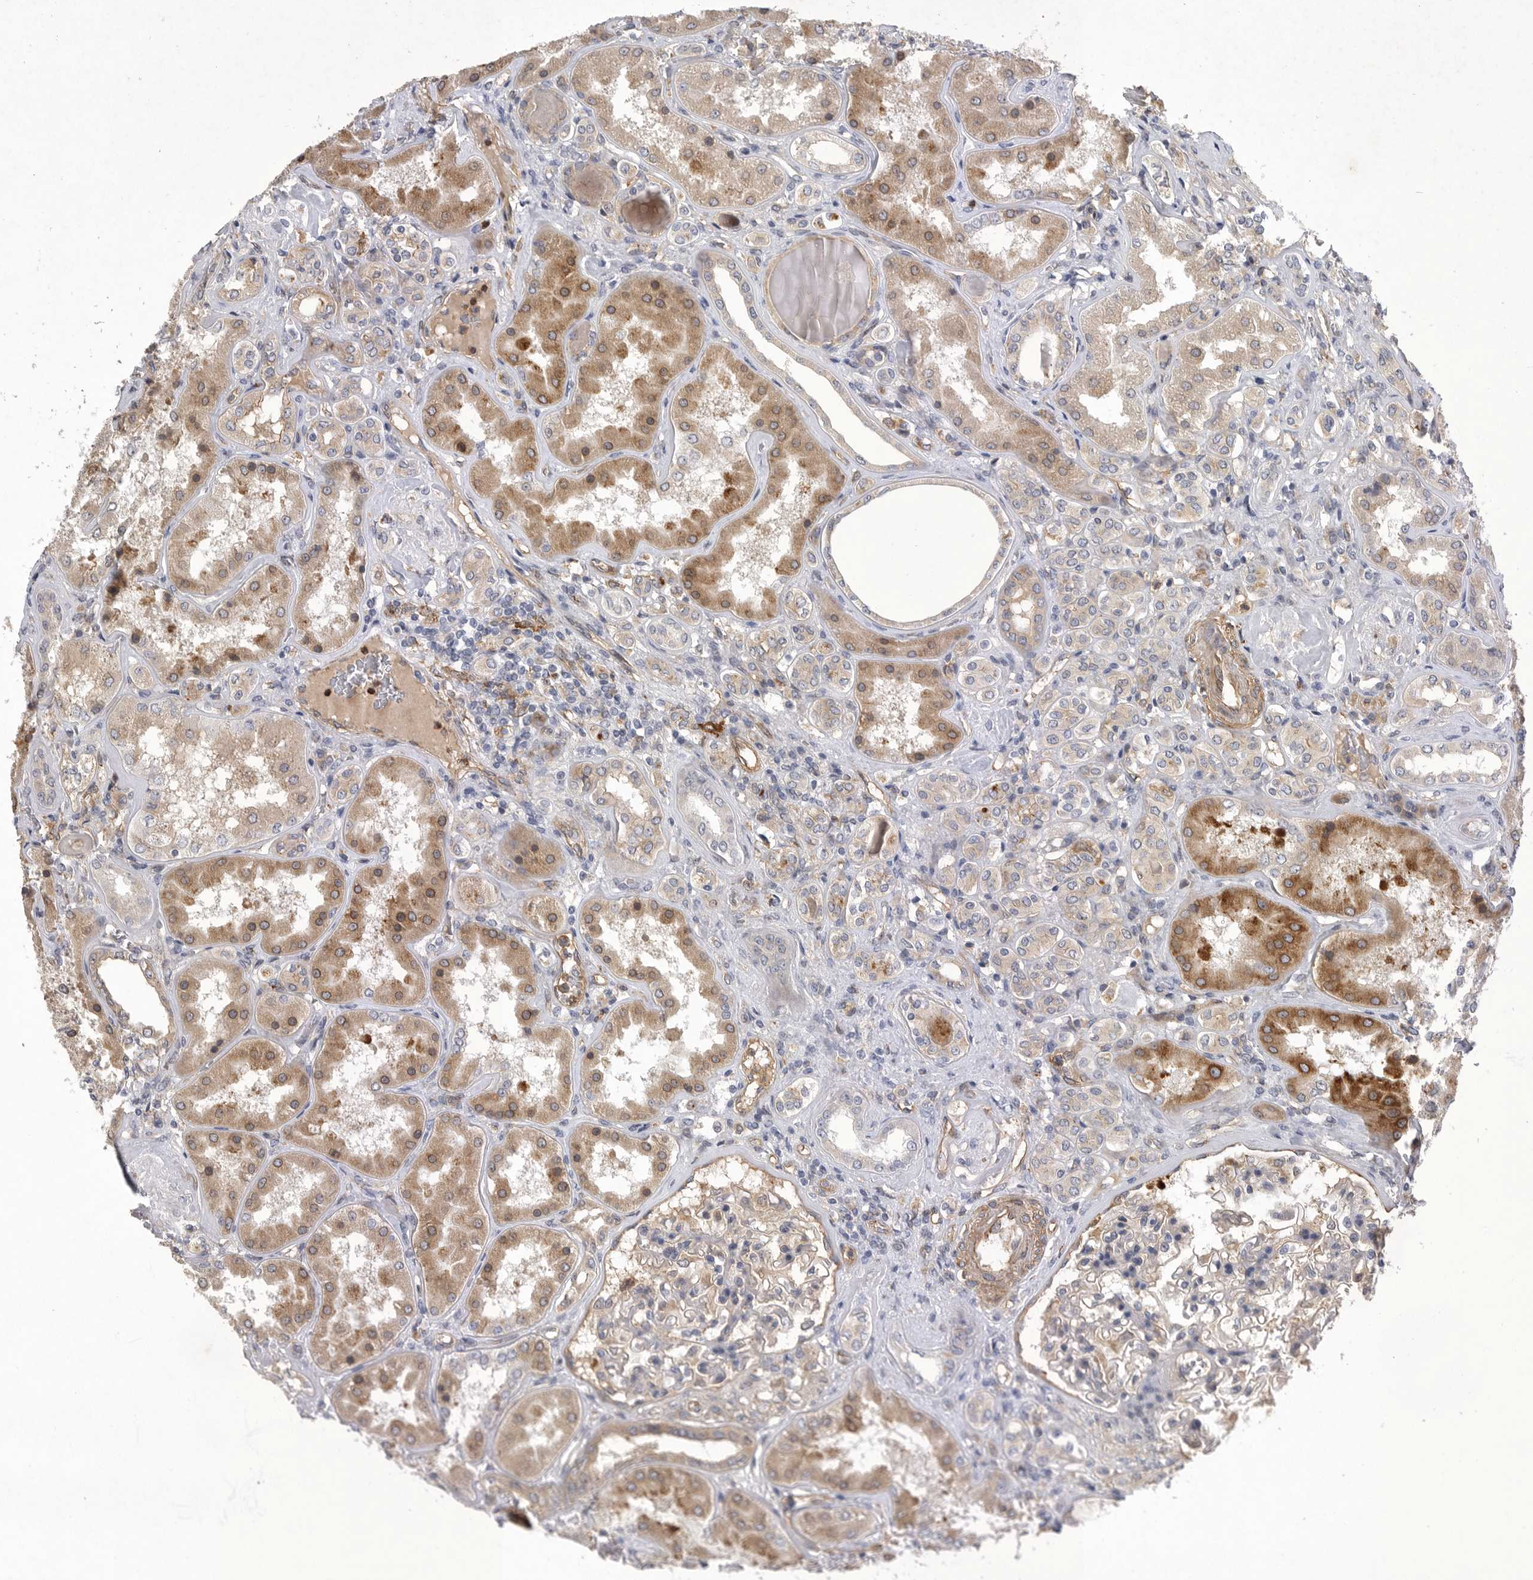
{"staining": {"intensity": "weak", "quantity": "25%-75%", "location": "cytoplasmic/membranous"}, "tissue": "kidney", "cell_type": "Cells in glomeruli", "image_type": "normal", "snomed": [{"axis": "morphology", "description": "Normal tissue, NOS"}, {"axis": "topography", "description": "Kidney"}], "caption": "Immunohistochemistry (IHC) photomicrograph of benign kidney: kidney stained using immunohistochemistry (IHC) reveals low levels of weak protein expression localized specifically in the cytoplasmic/membranous of cells in glomeruli, appearing as a cytoplasmic/membranous brown color.", "gene": "ANKFY1", "patient": {"sex": "female", "age": 56}}